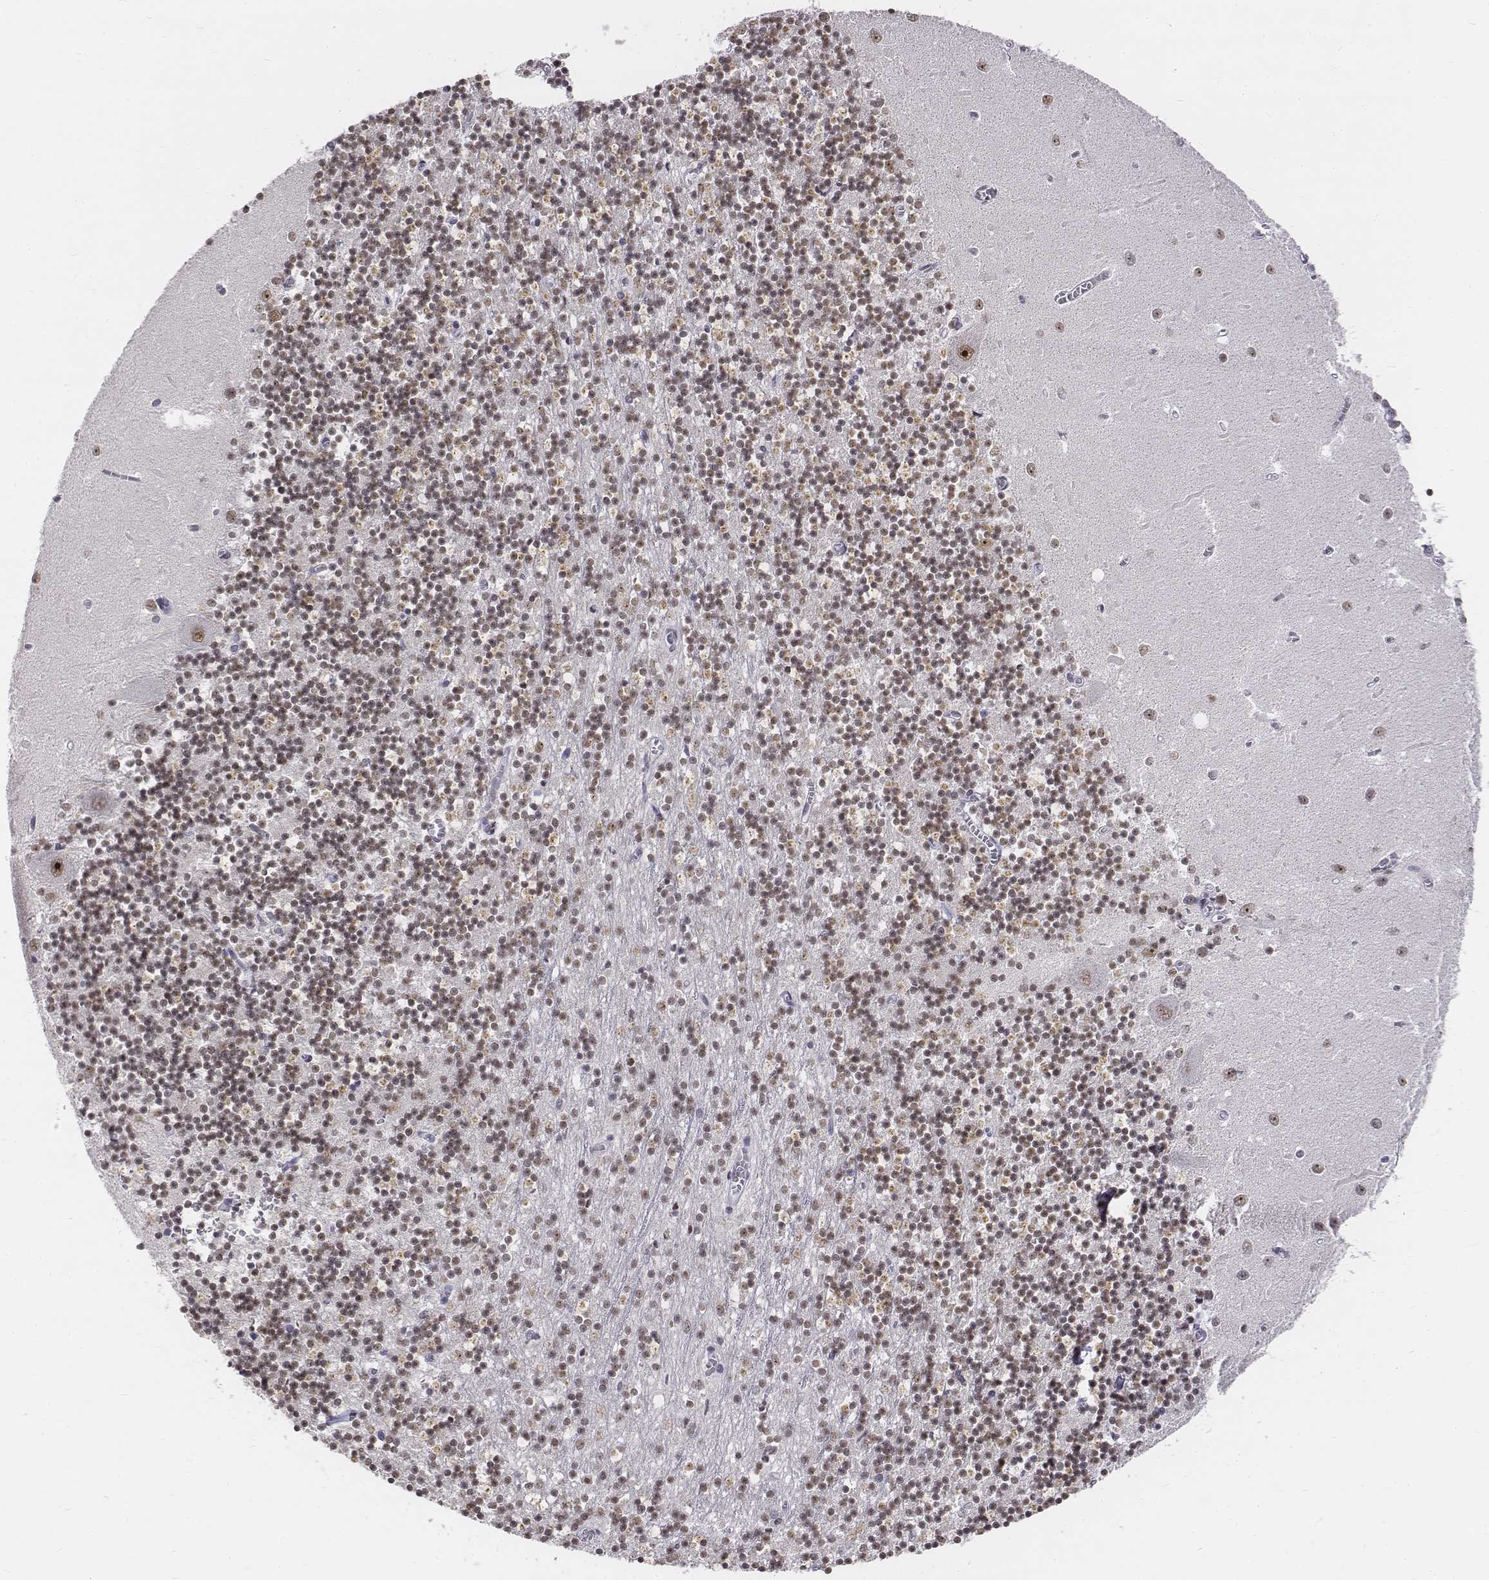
{"staining": {"intensity": "weak", "quantity": ">75%", "location": "nuclear"}, "tissue": "cerebellum", "cell_type": "Cells in granular layer", "image_type": "normal", "snomed": [{"axis": "morphology", "description": "Normal tissue, NOS"}, {"axis": "topography", "description": "Cerebellum"}], "caption": "This is a photomicrograph of immunohistochemistry (IHC) staining of unremarkable cerebellum, which shows weak staining in the nuclear of cells in granular layer.", "gene": "PHF6", "patient": {"sex": "female", "age": 64}}